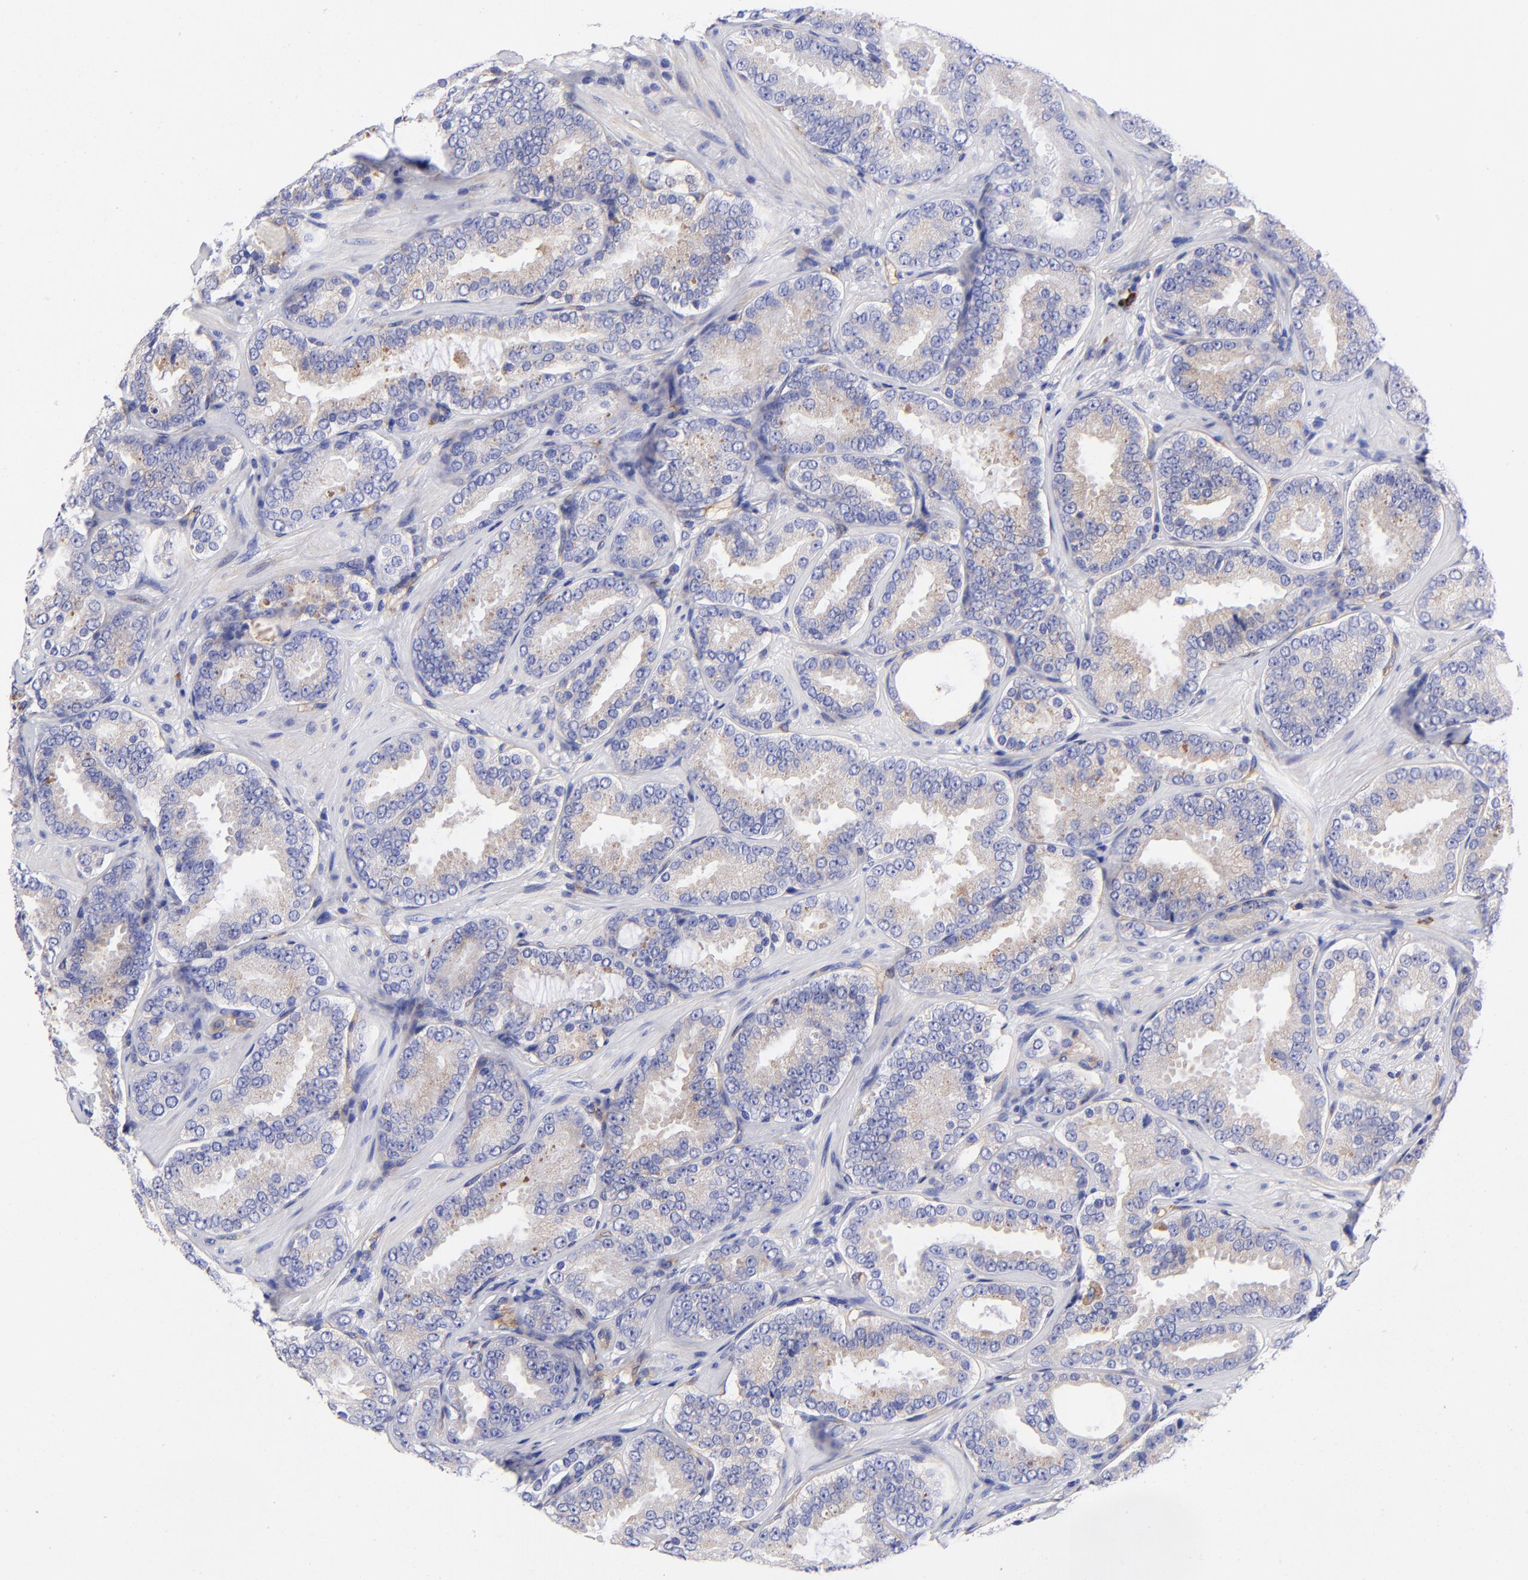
{"staining": {"intensity": "weak", "quantity": "25%-75%", "location": "cytoplasmic/membranous"}, "tissue": "prostate cancer", "cell_type": "Tumor cells", "image_type": "cancer", "snomed": [{"axis": "morphology", "description": "Adenocarcinoma, Low grade"}, {"axis": "topography", "description": "Prostate"}], "caption": "The histopathology image reveals staining of low-grade adenocarcinoma (prostate), revealing weak cytoplasmic/membranous protein expression (brown color) within tumor cells. (DAB IHC, brown staining for protein, blue staining for nuclei).", "gene": "PPFIBP1", "patient": {"sex": "male", "age": 59}}